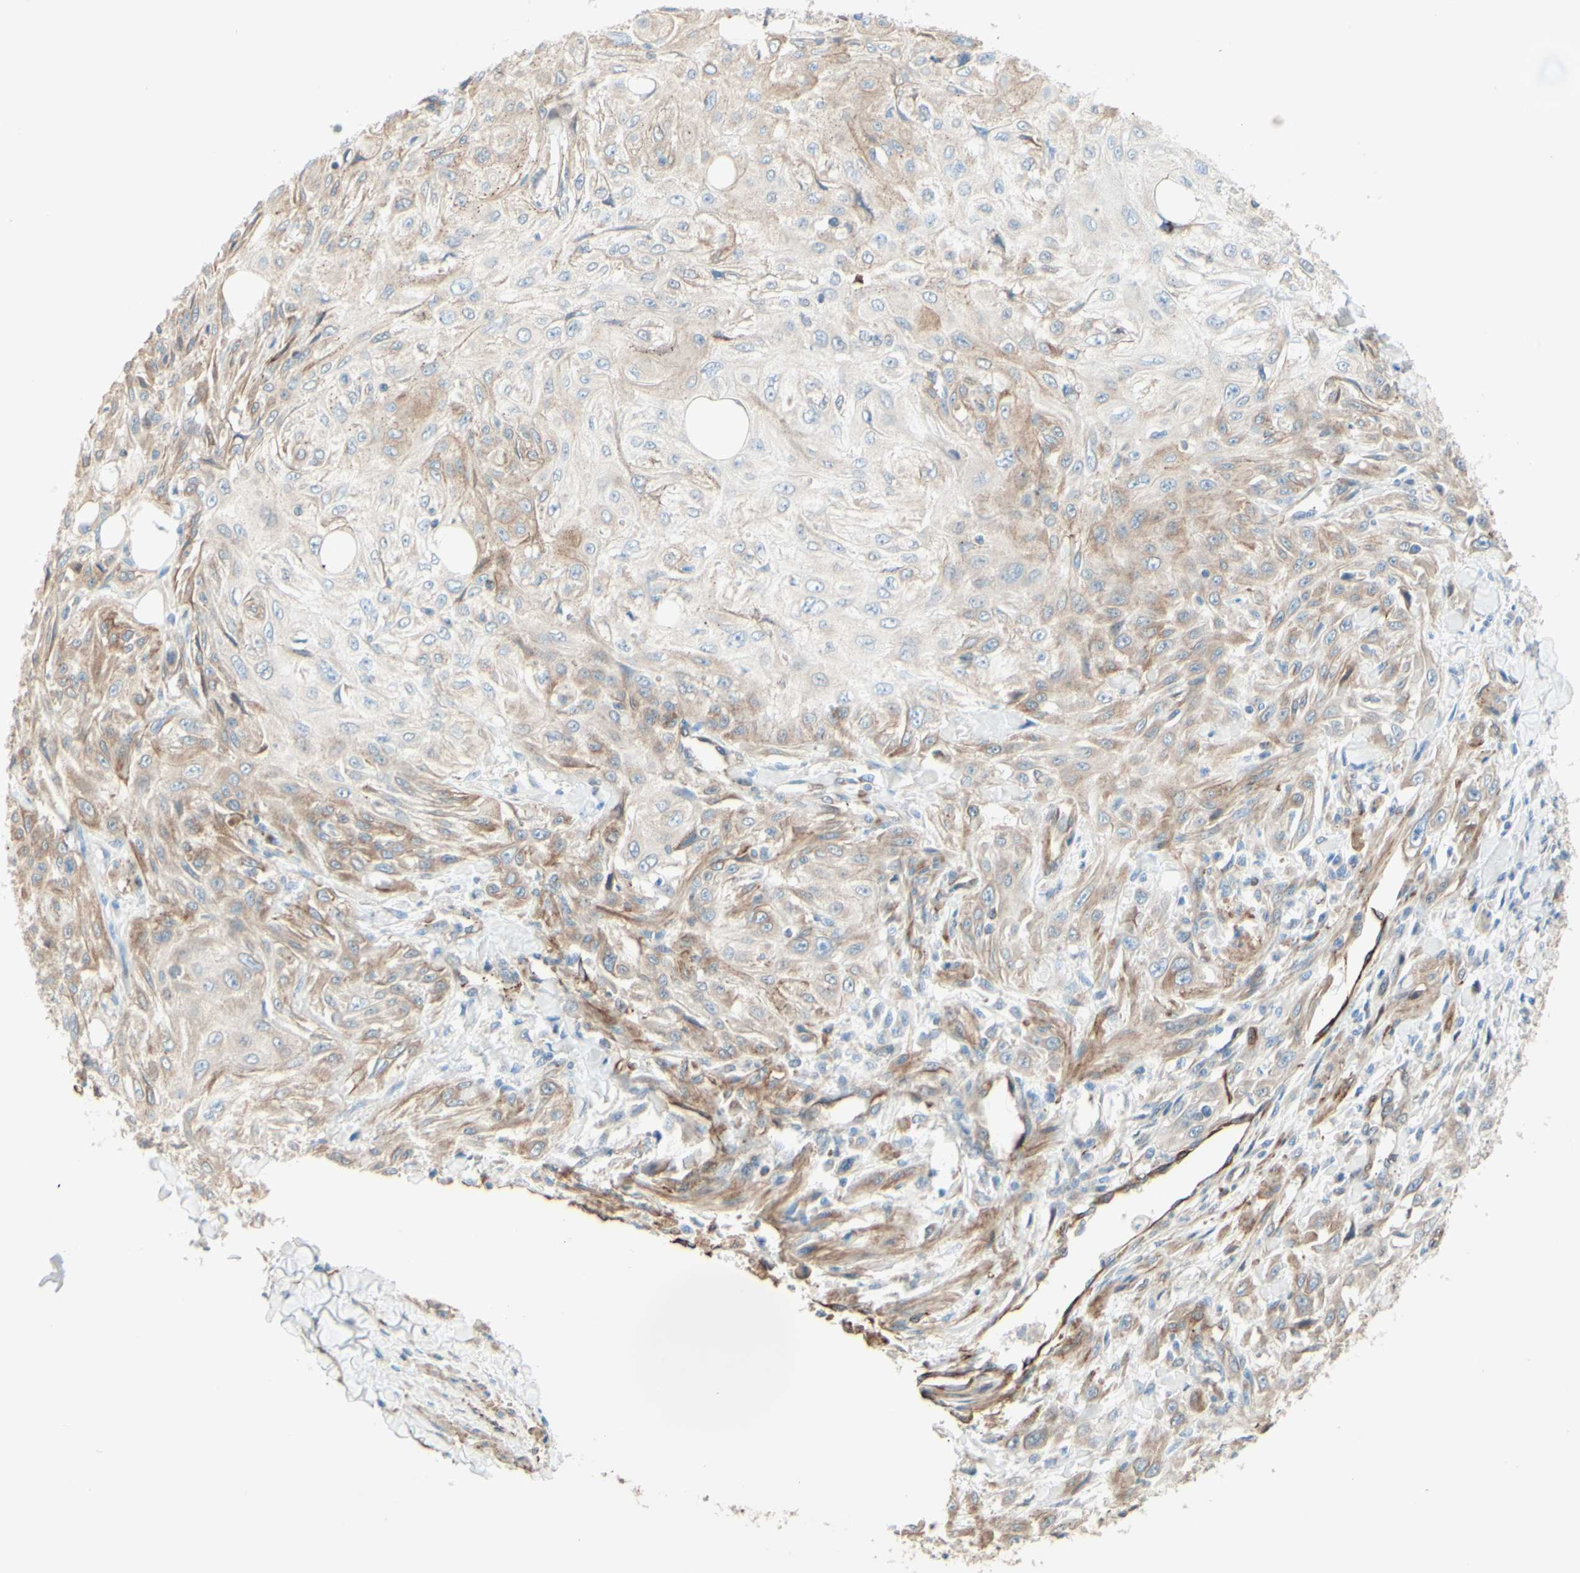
{"staining": {"intensity": "weak", "quantity": ">75%", "location": "cytoplasmic/membranous"}, "tissue": "skin cancer", "cell_type": "Tumor cells", "image_type": "cancer", "snomed": [{"axis": "morphology", "description": "Squamous cell carcinoma, NOS"}, {"axis": "topography", "description": "Skin"}], "caption": "Weak cytoplasmic/membranous expression for a protein is present in approximately >75% of tumor cells of squamous cell carcinoma (skin) using IHC.", "gene": "ENDOD1", "patient": {"sex": "male", "age": 75}}